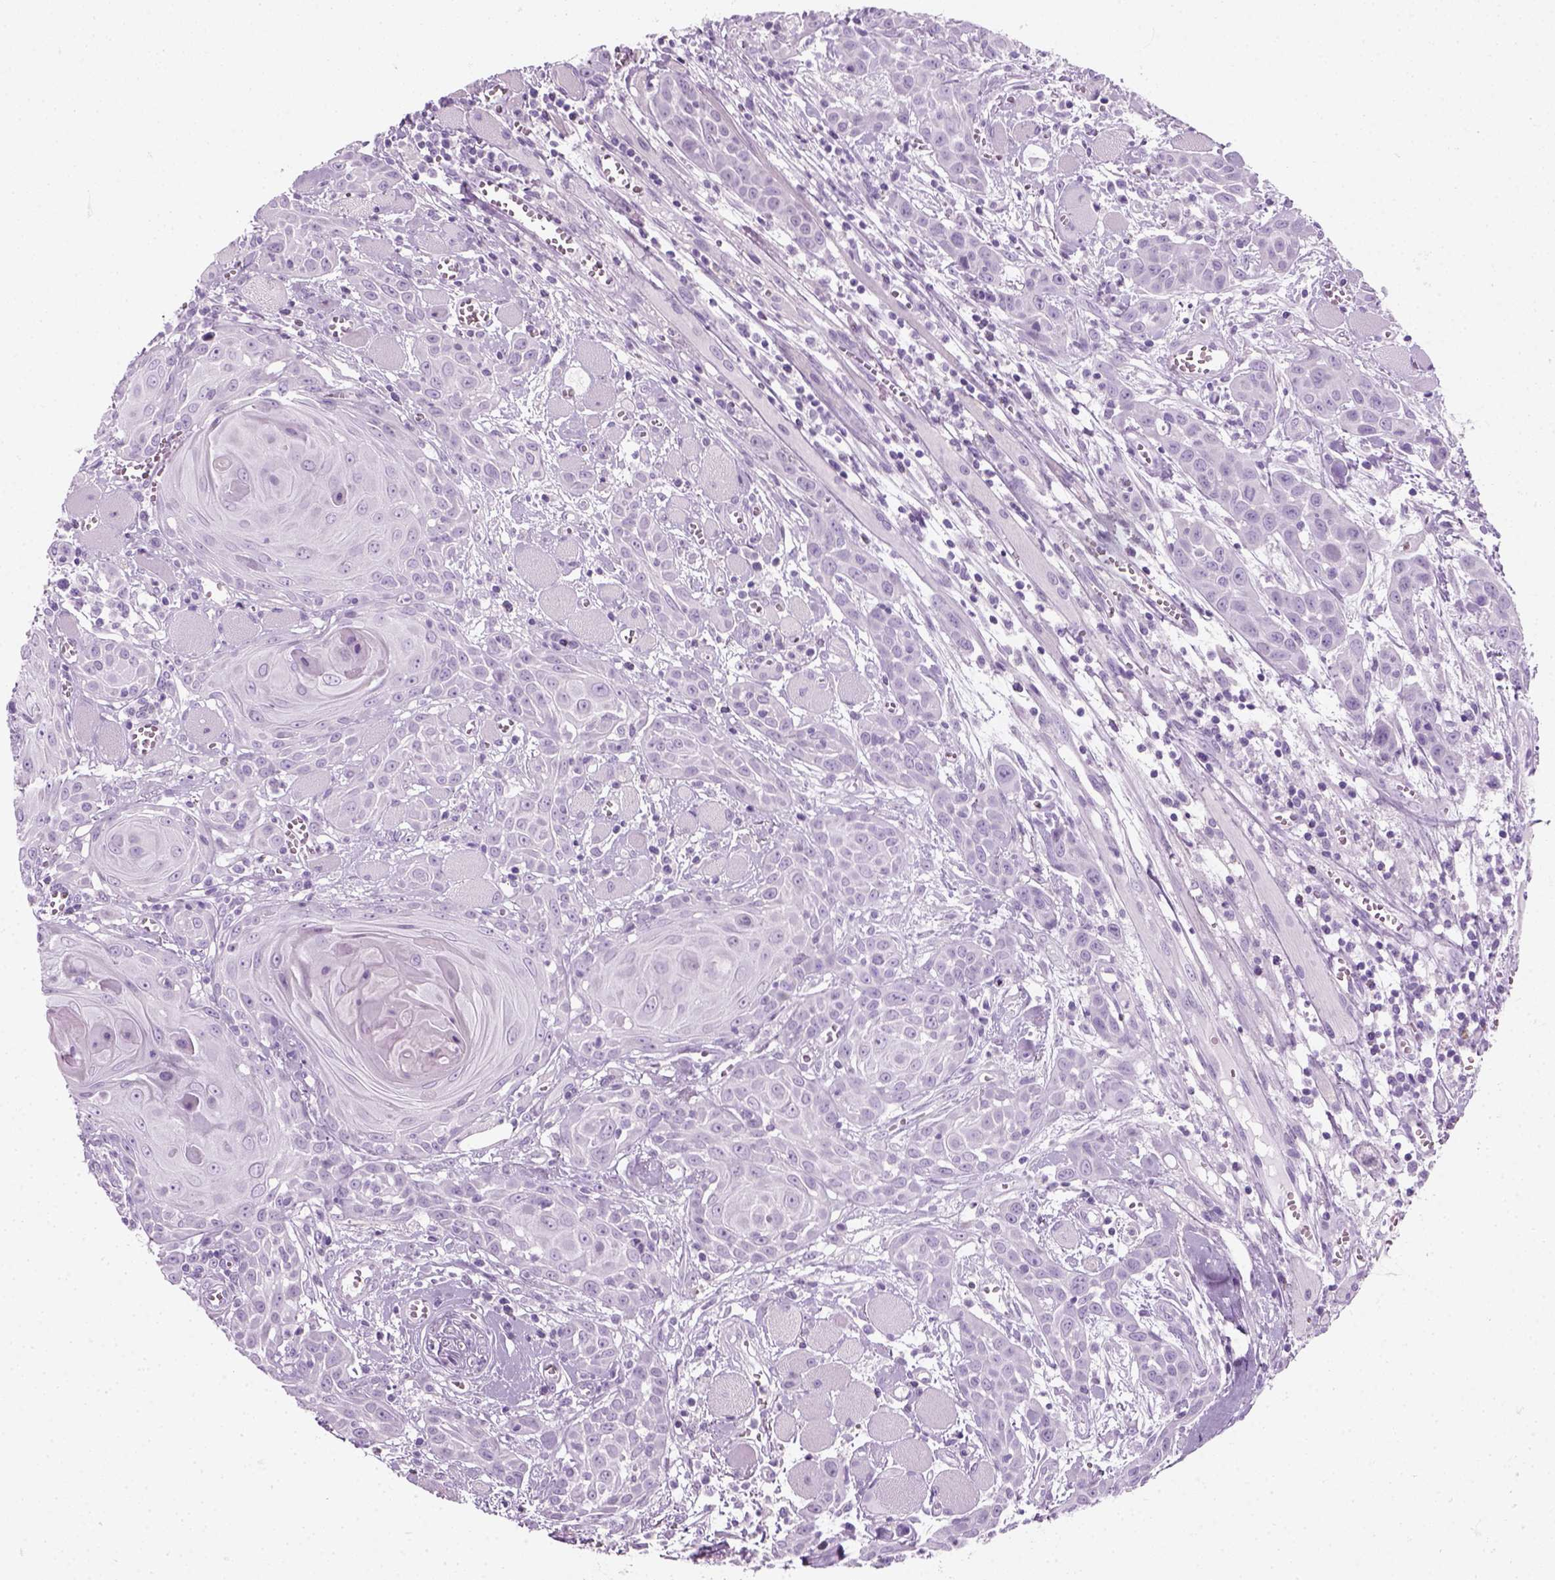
{"staining": {"intensity": "negative", "quantity": "none", "location": "none"}, "tissue": "head and neck cancer", "cell_type": "Tumor cells", "image_type": "cancer", "snomed": [{"axis": "morphology", "description": "Squamous cell carcinoma, NOS"}, {"axis": "topography", "description": "Head-Neck"}], "caption": "Immunohistochemical staining of head and neck squamous cell carcinoma displays no significant positivity in tumor cells.", "gene": "SLC12A5", "patient": {"sex": "female", "age": 80}}